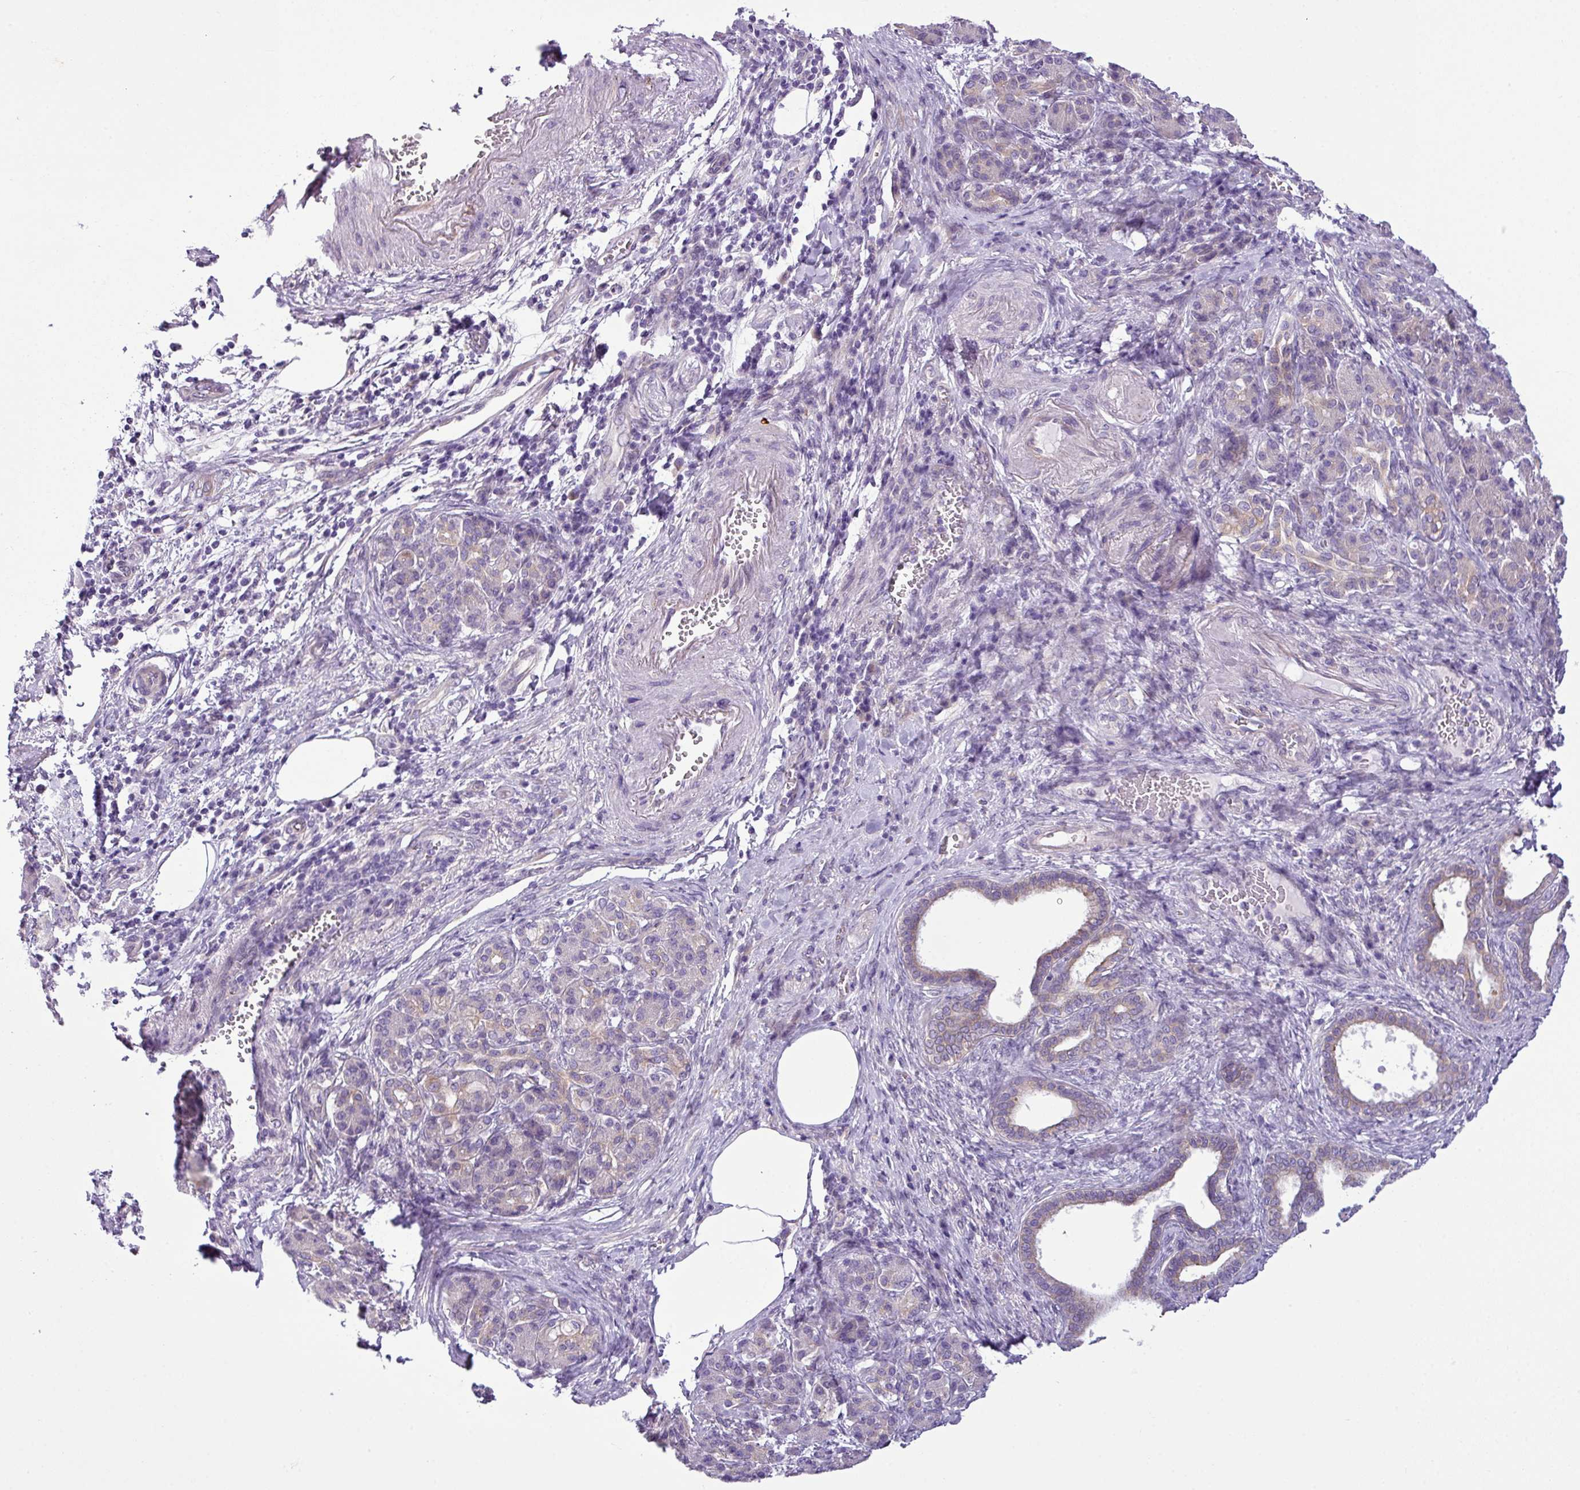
{"staining": {"intensity": "moderate", "quantity": "25%-75%", "location": "cytoplasmic/membranous"}, "tissue": "pancreatic cancer", "cell_type": "Tumor cells", "image_type": "cancer", "snomed": [{"axis": "morphology", "description": "Adenocarcinoma, NOS"}, {"axis": "topography", "description": "Pancreas"}], "caption": "Human adenocarcinoma (pancreatic) stained with a protein marker shows moderate staining in tumor cells.", "gene": "TOR1AIP2", "patient": {"sex": "female", "age": 55}}